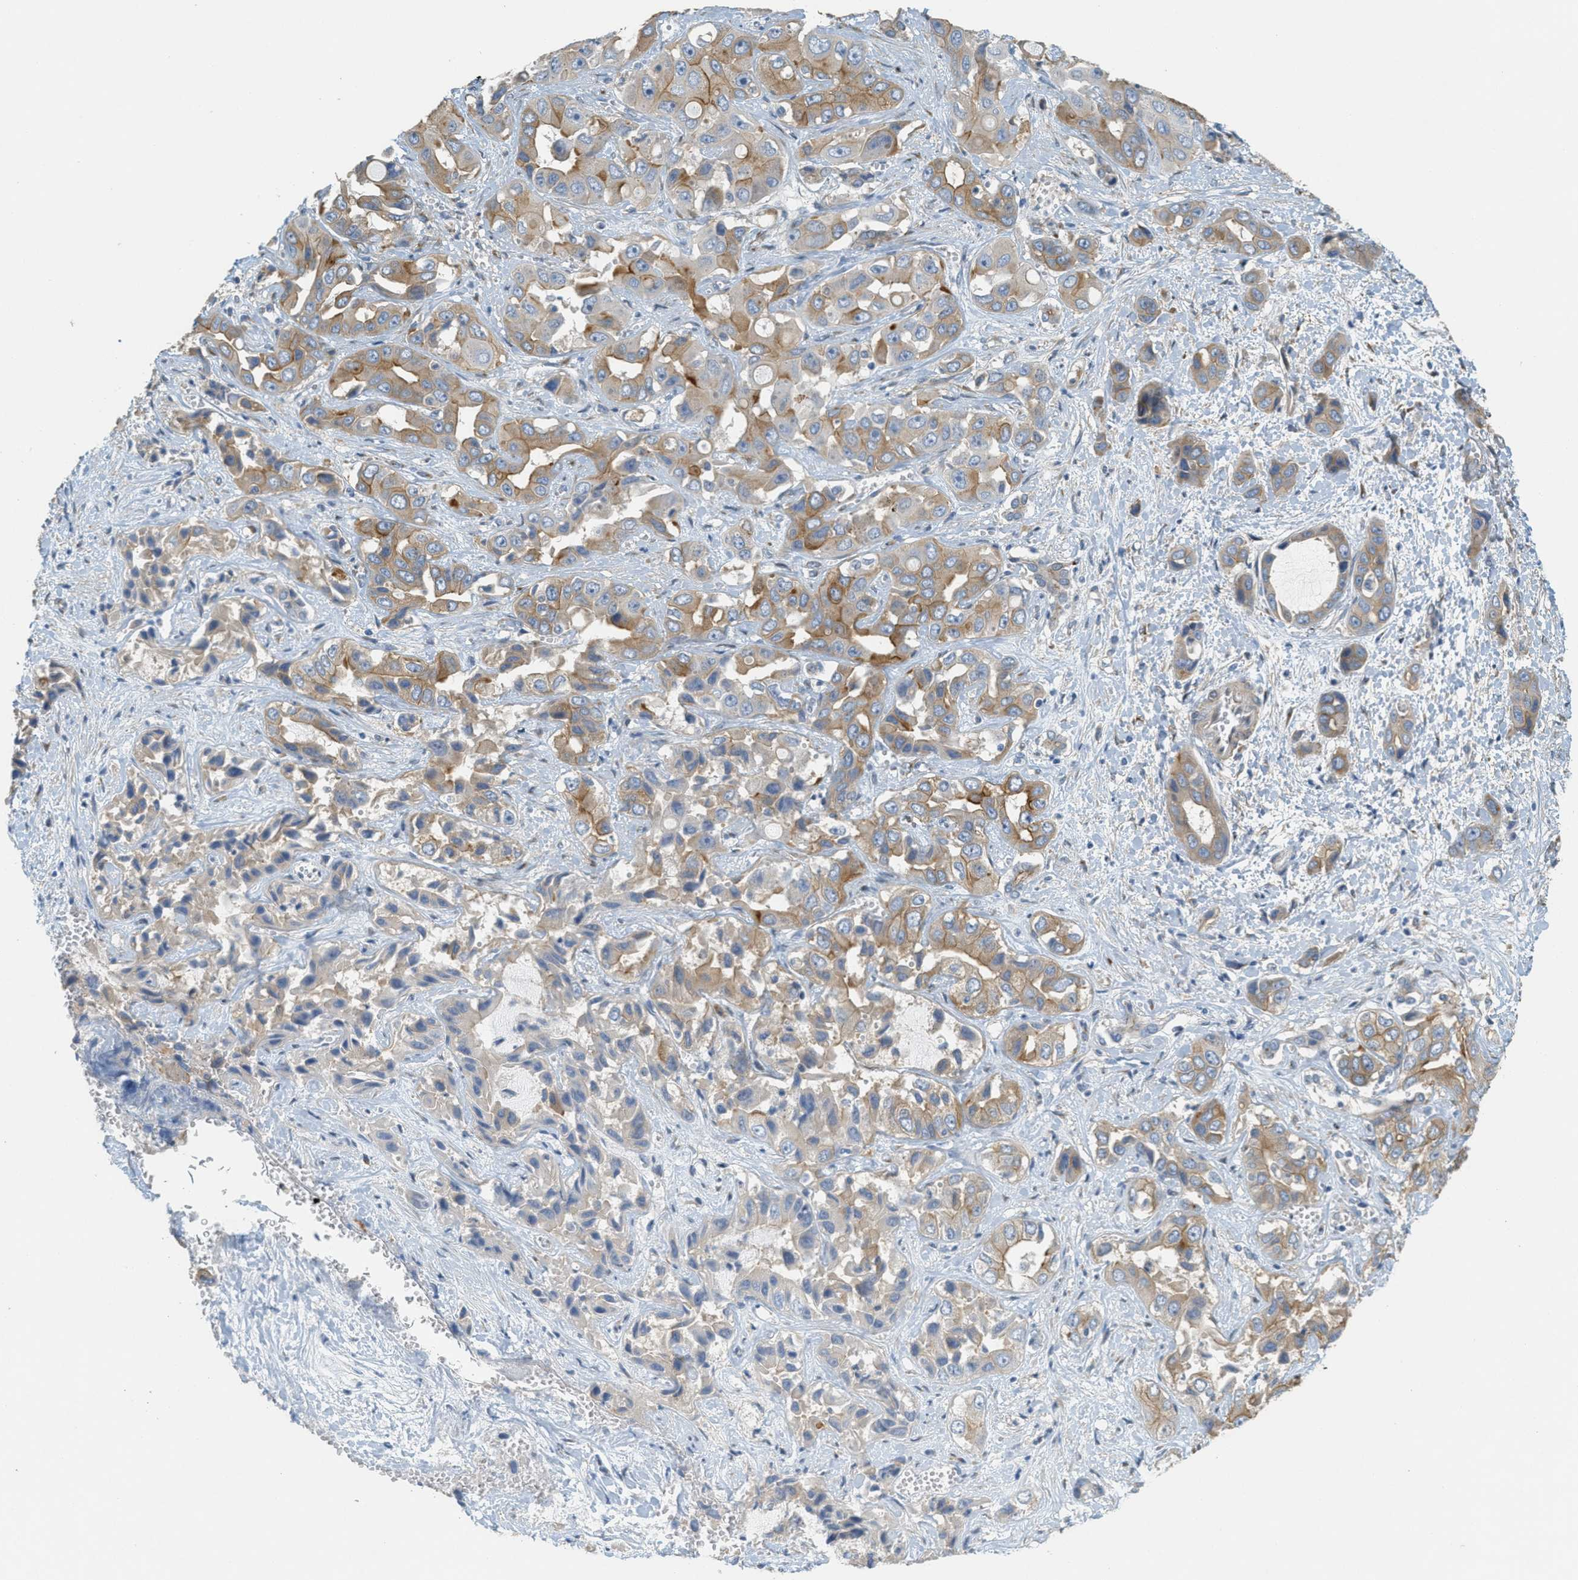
{"staining": {"intensity": "moderate", "quantity": "25%-75%", "location": "cytoplasmic/membranous"}, "tissue": "liver cancer", "cell_type": "Tumor cells", "image_type": "cancer", "snomed": [{"axis": "morphology", "description": "Cholangiocarcinoma"}, {"axis": "topography", "description": "Liver"}], "caption": "A brown stain labels moderate cytoplasmic/membranous expression of a protein in cholangiocarcinoma (liver) tumor cells.", "gene": "ADCY5", "patient": {"sex": "female", "age": 52}}